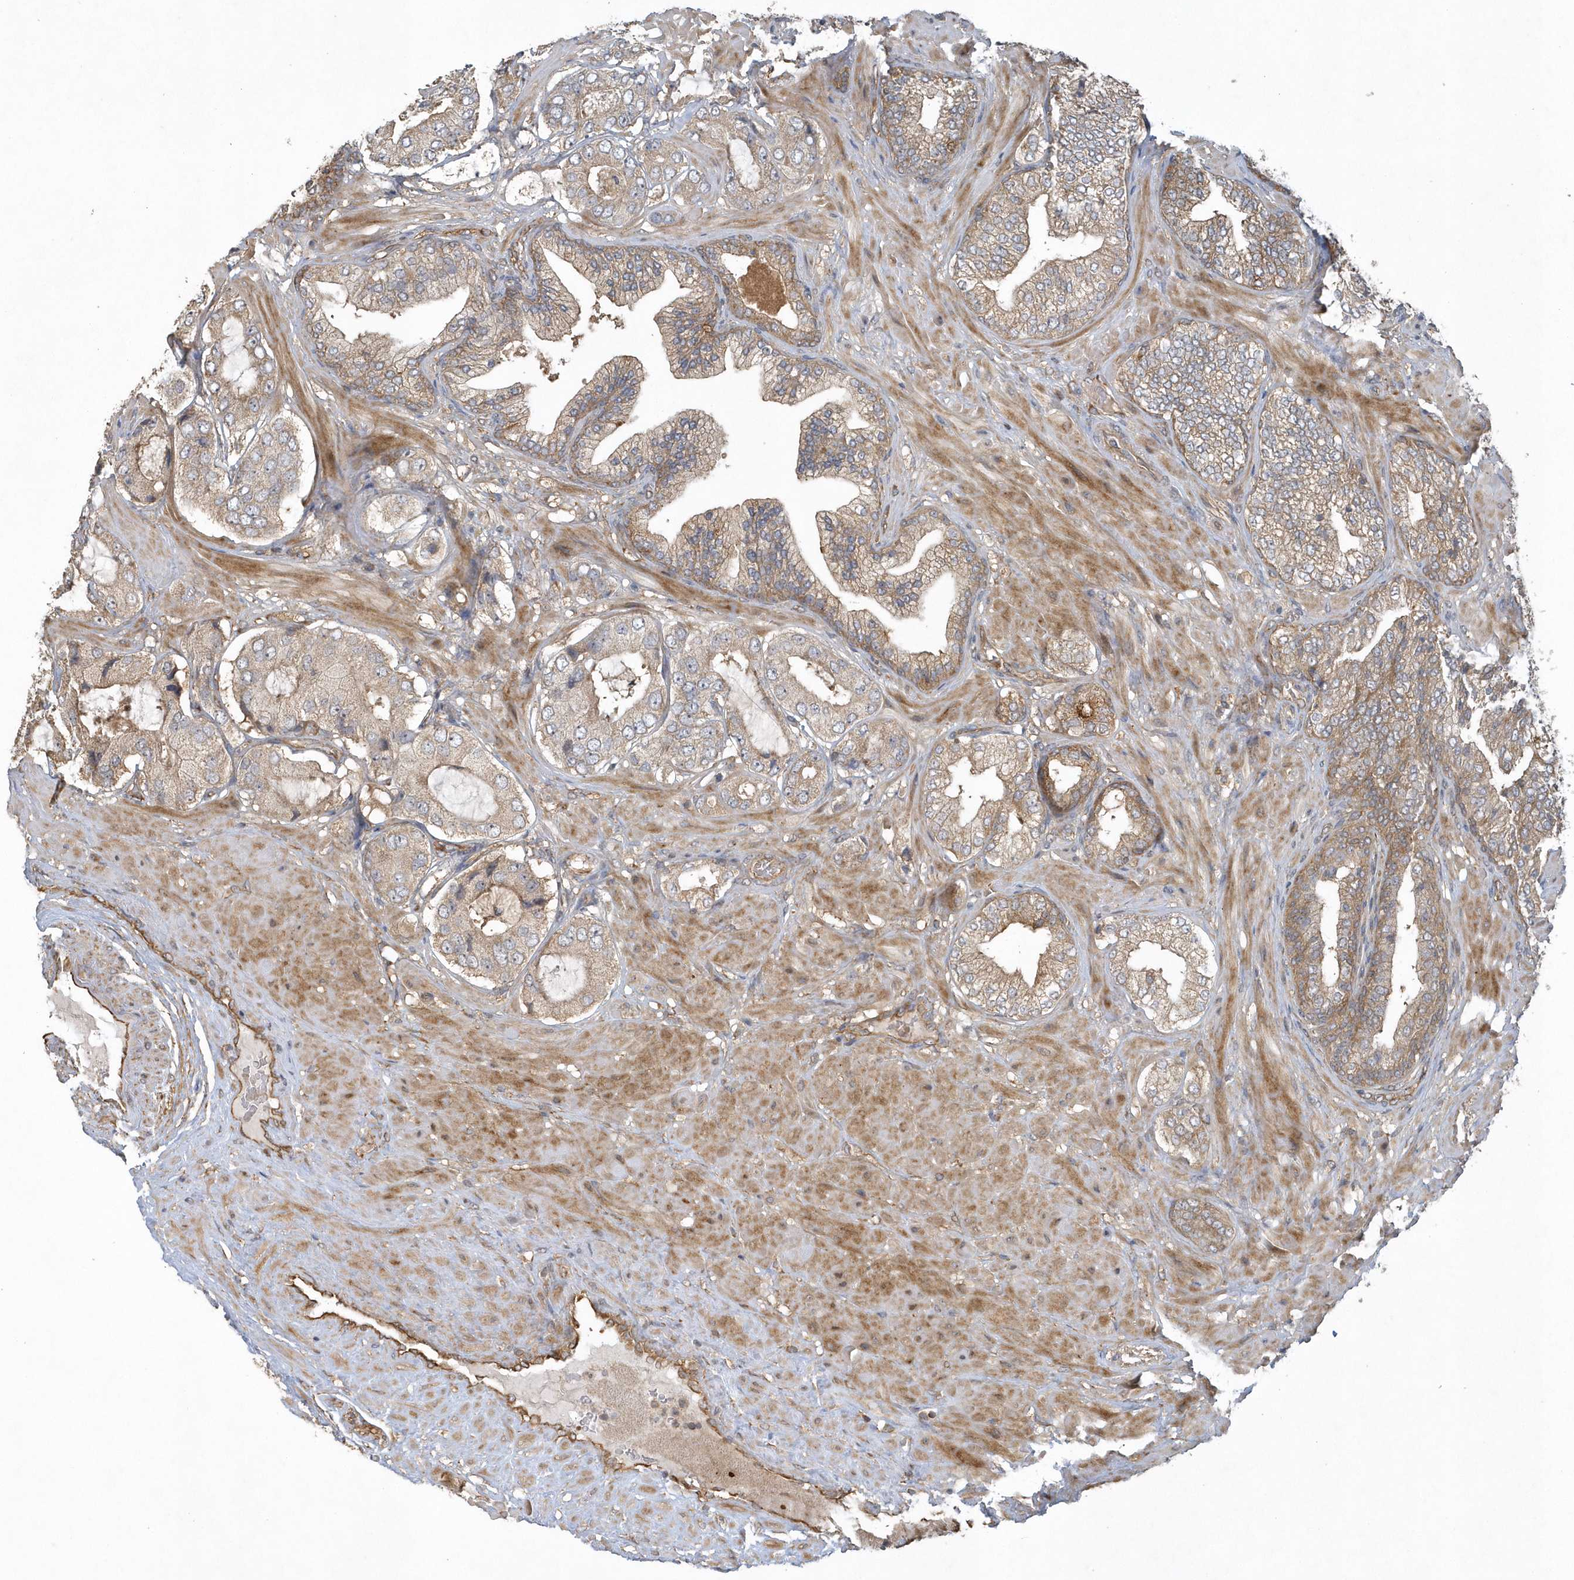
{"staining": {"intensity": "weak", "quantity": "<25%", "location": "cytoplasmic/membranous"}, "tissue": "prostate cancer", "cell_type": "Tumor cells", "image_type": "cancer", "snomed": [{"axis": "morphology", "description": "Adenocarcinoma, High grade"}, {"axis": "topography", "description": "Prostate"}], "caption": "IHC image of neoplastic tissue: adenocarcinoma (high-grade) (prostate) stained with DAB displays no significant protein positivity in tumor cells.", "gene": "THG1L", "patient": {"sex": "male", "age": 59}}